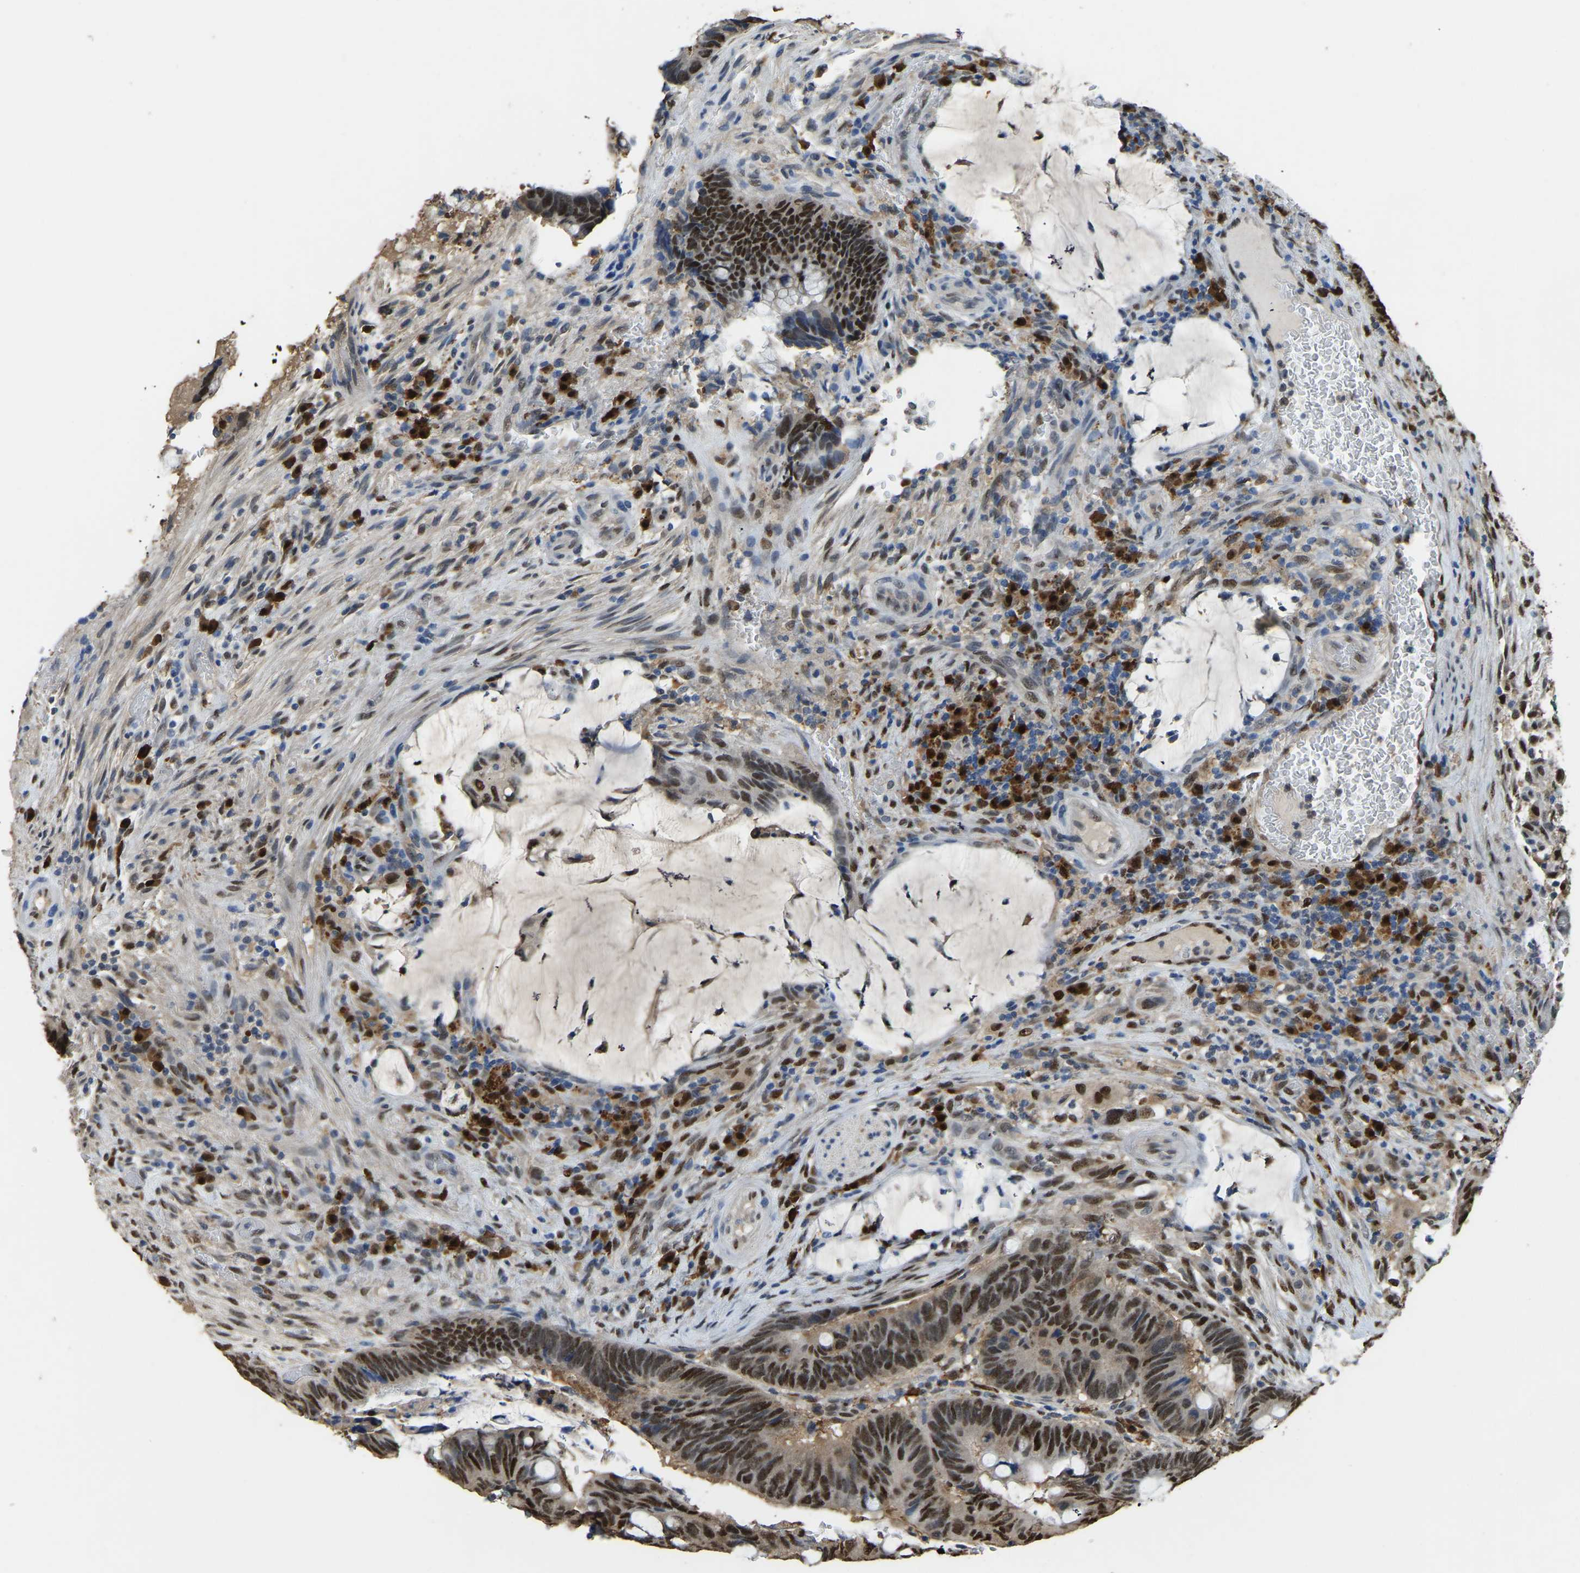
{"staining": {"intensity": "strong", "quantity": ">75%", "location": "cytoplasmic/membranous,nuclear"}, "tissue": "colorectal cancer", "cell_type": "Tumor cells", "image_type": "cancer", "snomed": [{"axis": "morphology", "description": "Normal tissue, NOS"}, {"axis": "morphology", "description": "Adenocarcinoma, NOS"}, {"axis": "topography", "description": "Rectum"}, {"axis": "topography", "description": "Peripheral nerve tissue"}], "caption": "About >75% of tumor cells in human colorectal adenocarcinoma reveal strong cytoplasmic/membranous and nuclear protein expression as visualized by brown immunohistochemical staining.", "gene": "NANS", "patient": {"sex": "male", "age": 92}}